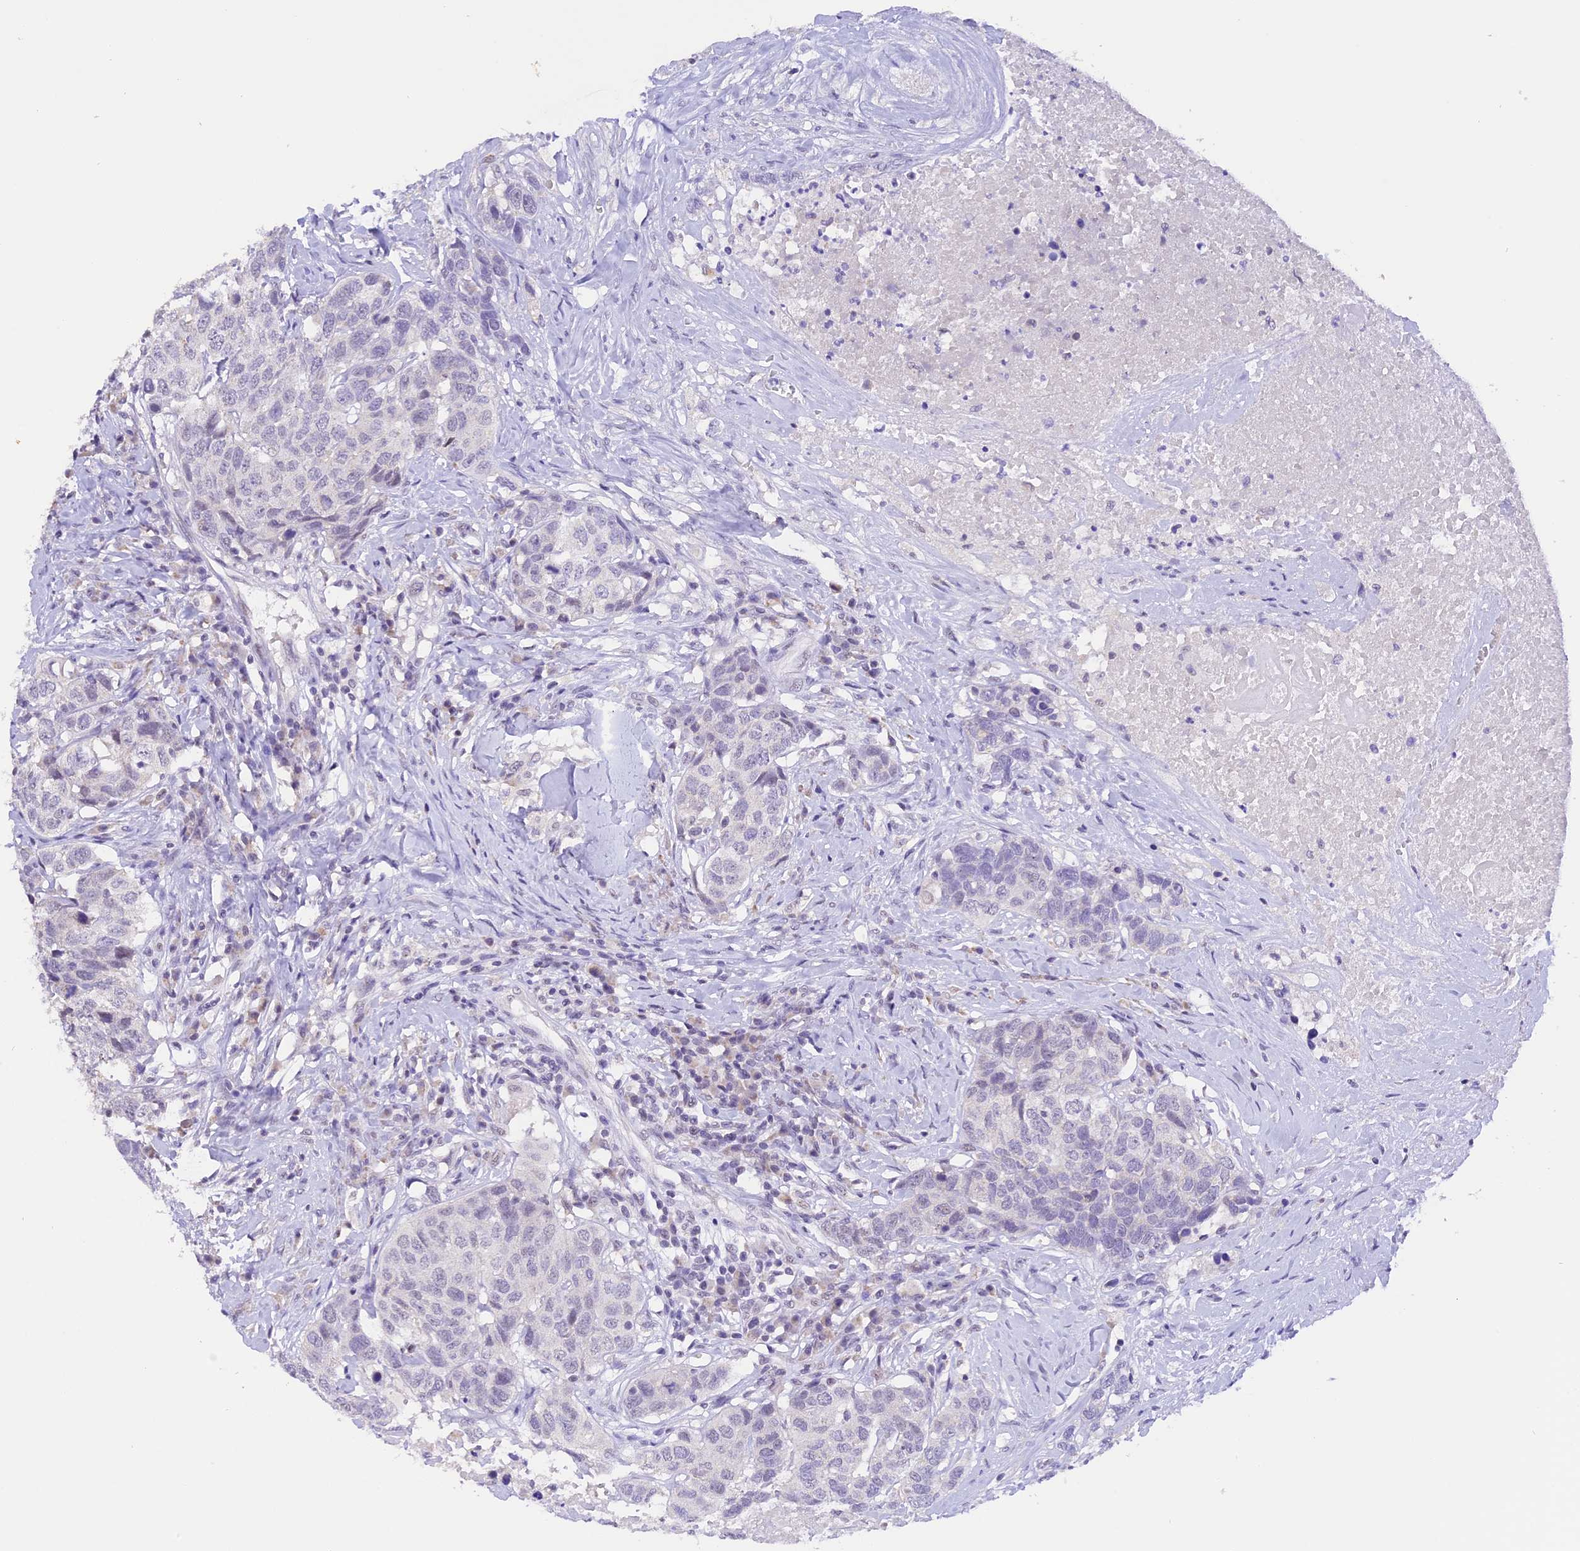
{"staining": {"intensity": "negative", "quantity": "none", "location": "none"}, "tissue": "head and neck cancer", "cell_type": "Tumor cells", "image_type": "cancer", "snomed": [{"axis": "morphology", "description": "Squamous cell carcinoma, NOS"}, {"axis": "topography", "description": "Head-Neck"}], "caption": "Protein analysis of head and neck squamous cell carcinoma demonstrates no significant positivity in tumor cells.", "gene": "AHSP", "patient": {"sex": "male", "age": 66}}